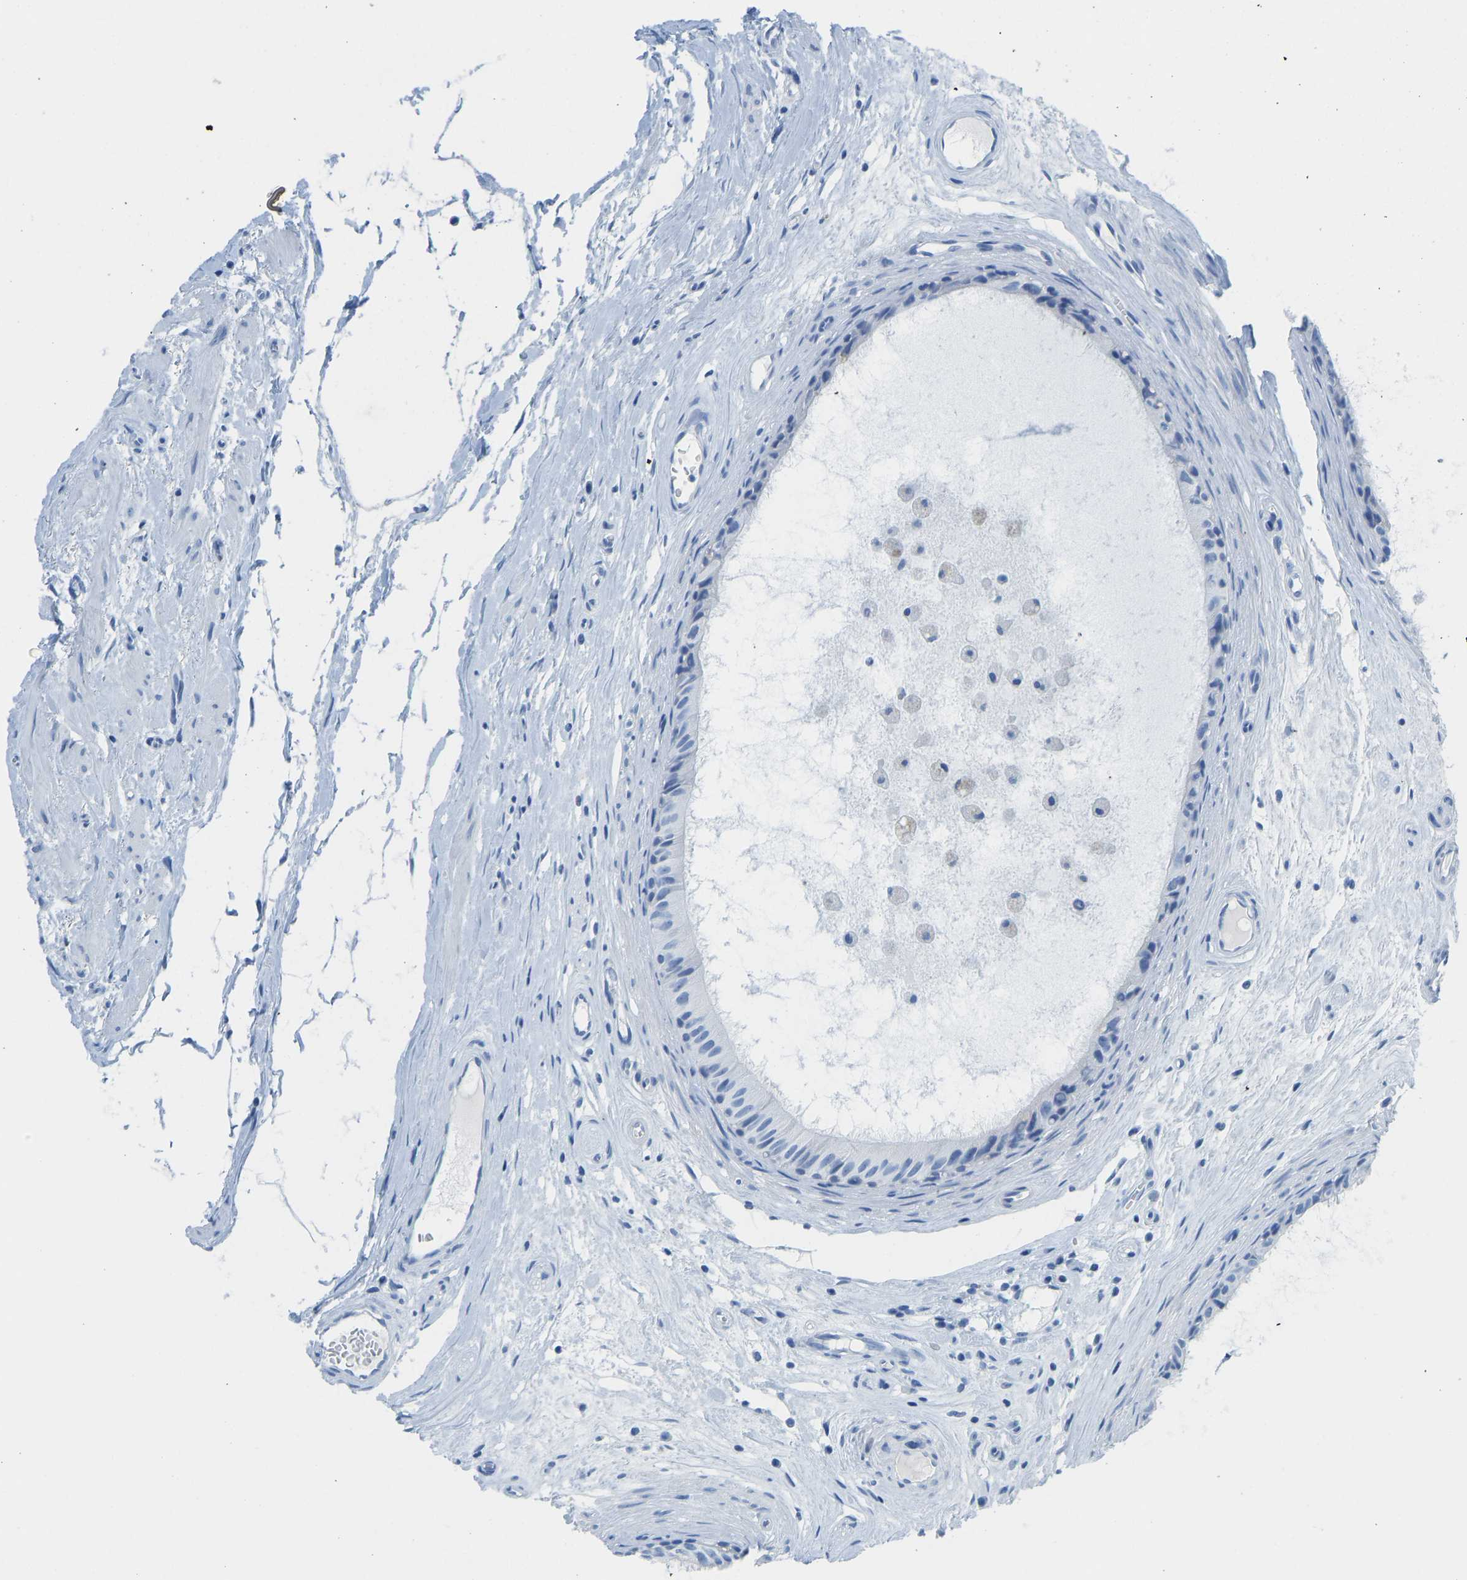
{"staining": {"intensity": "negative", "quantity": "none", "location": "none"}, "tissue": "epididymis", "cell_type": "Glandular cells", "image_type": "normal", "snomed": [{"axis": "morphology", "description": "Normal tissue, NOS"}, {"axis": "morphology", "description": "Inflammation, NOS"}, {"axis": "topography", "description": "Epididymis"}], "caption": "An IHC histopathology image of unremarkable epididymis is shown. There is no staining in glandular cells of epididymis. (Brightfield microscopy of DAB immunohistochemistry (IHC) at high magnification).", "gene": "SERPINB3", "patient": {"sex": "male", "age": 85}}